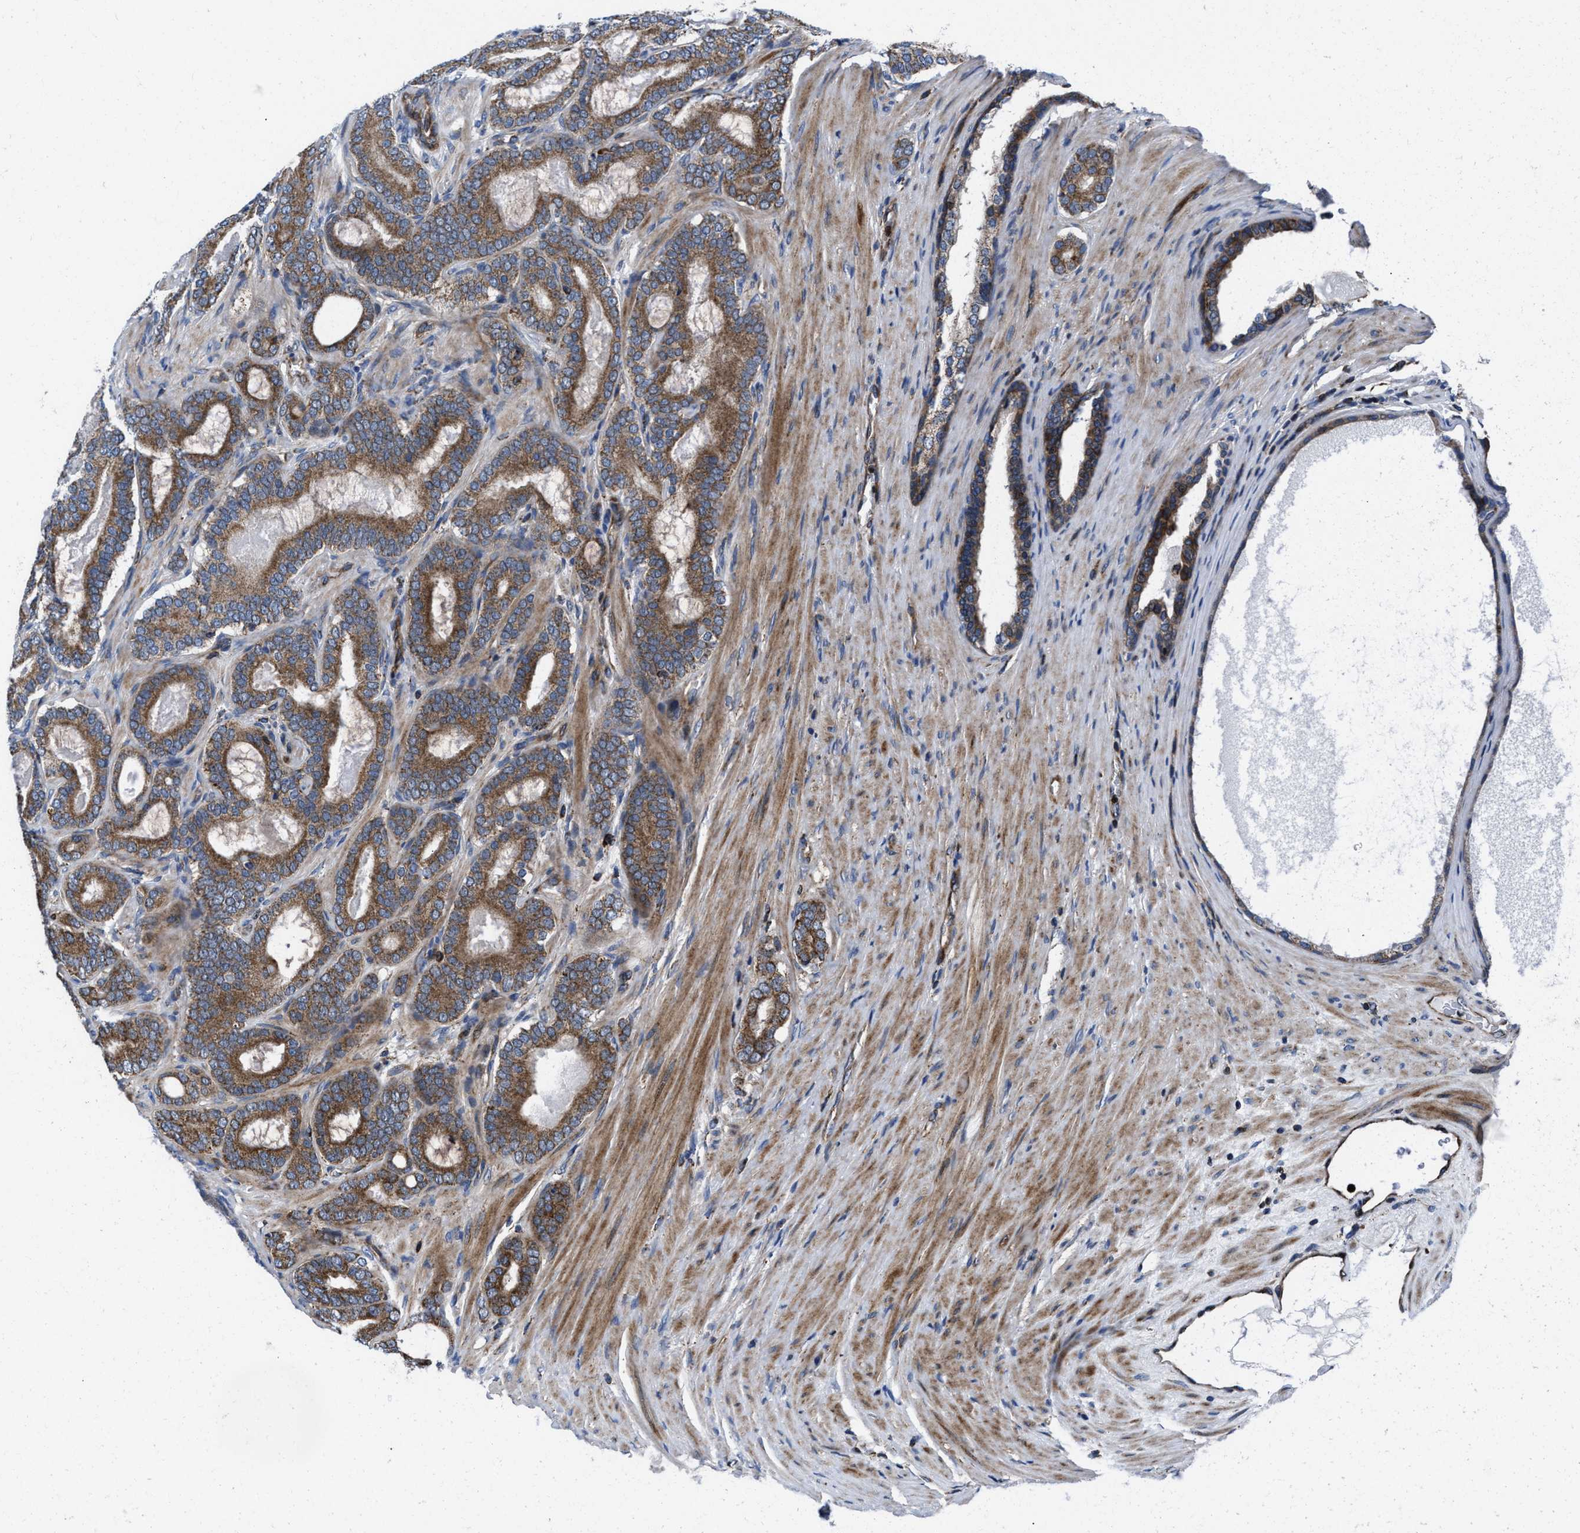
{"staining": {"intensity": "moderate", "quantity": ">75%", "location": "cytoplasmic/membranous"}, "tissue": "prostate cancer", "cell_type": "Tumor cells", "image_type": "cancer", "snomed": [{"axis": "morphology", "description": "Adenocarcinoma, High grade"}, {"axis": "topography", "description": "Prostate"}], "caption": "Human prostate cancer stained with a protein marker exhibits moderate staining in tumor cells.", "gene": "PRR15L", "patient": {"sex": "male", "age": 60}}